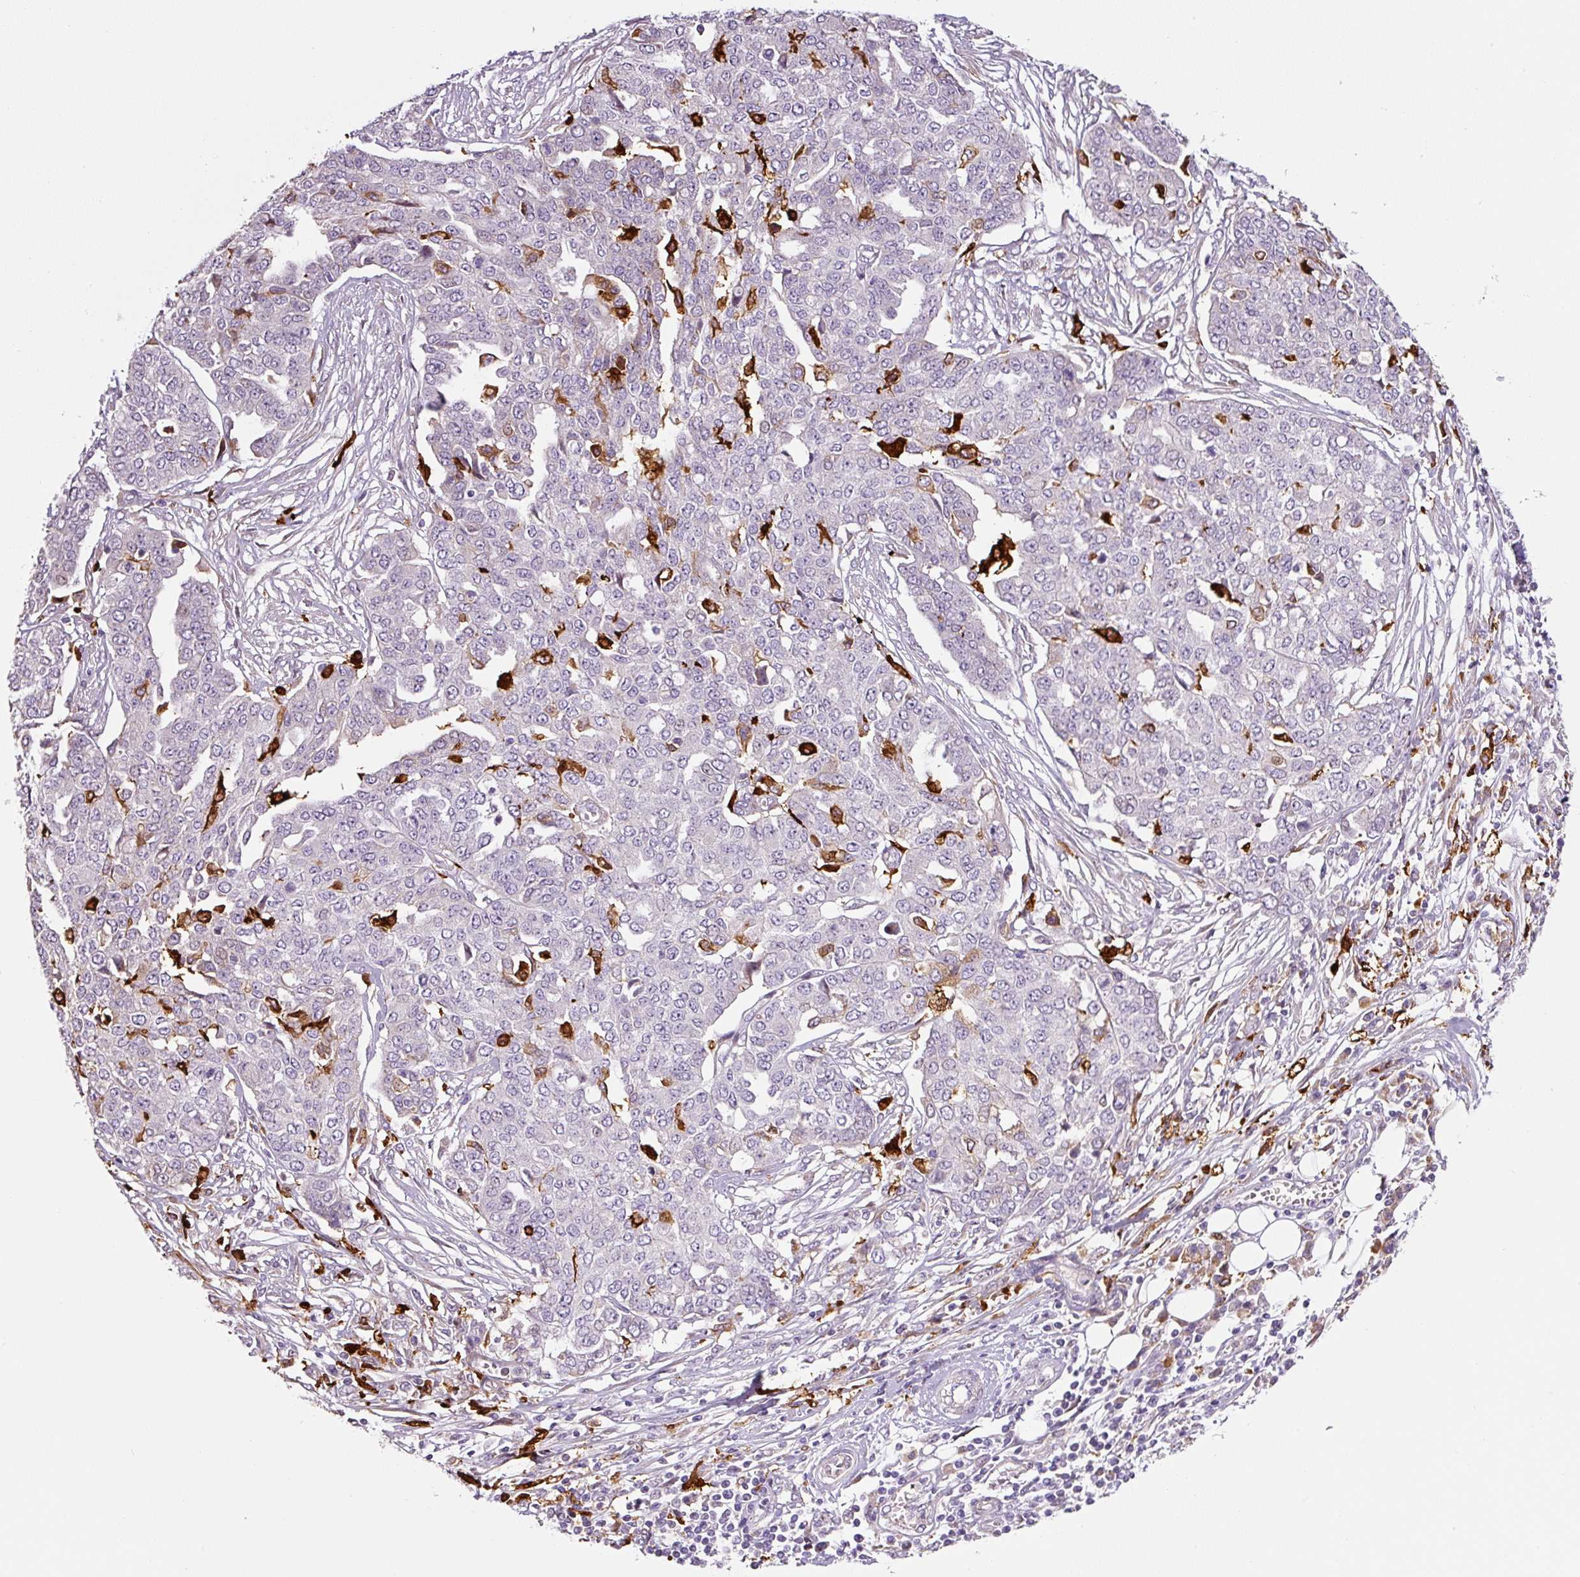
{"staining": {"intensity": "negative", "quantity": "none", "location": "none"}, "tissue": "ovarian cancer", "cell_type": "Tumor cells", "image_type": "cancer", "snomed": [{"axis": "morphology", "description": "Cystadenocarcinoma, serous, NOS"}, {"axis": "topography", "description": "Soft tissue"}, {"axis": "topography", "description": "Ovary"}], "caption": "An image of human ovarian serous cystadenocarcinoma is negative for staining in tumor cells. (Brightfield microscopy of DAB (3,3'-diaminobenzidine) immunohistochemistry at high magnification).", "gene": "FUT10", "patient": {"sex": "female", "age": 57}}